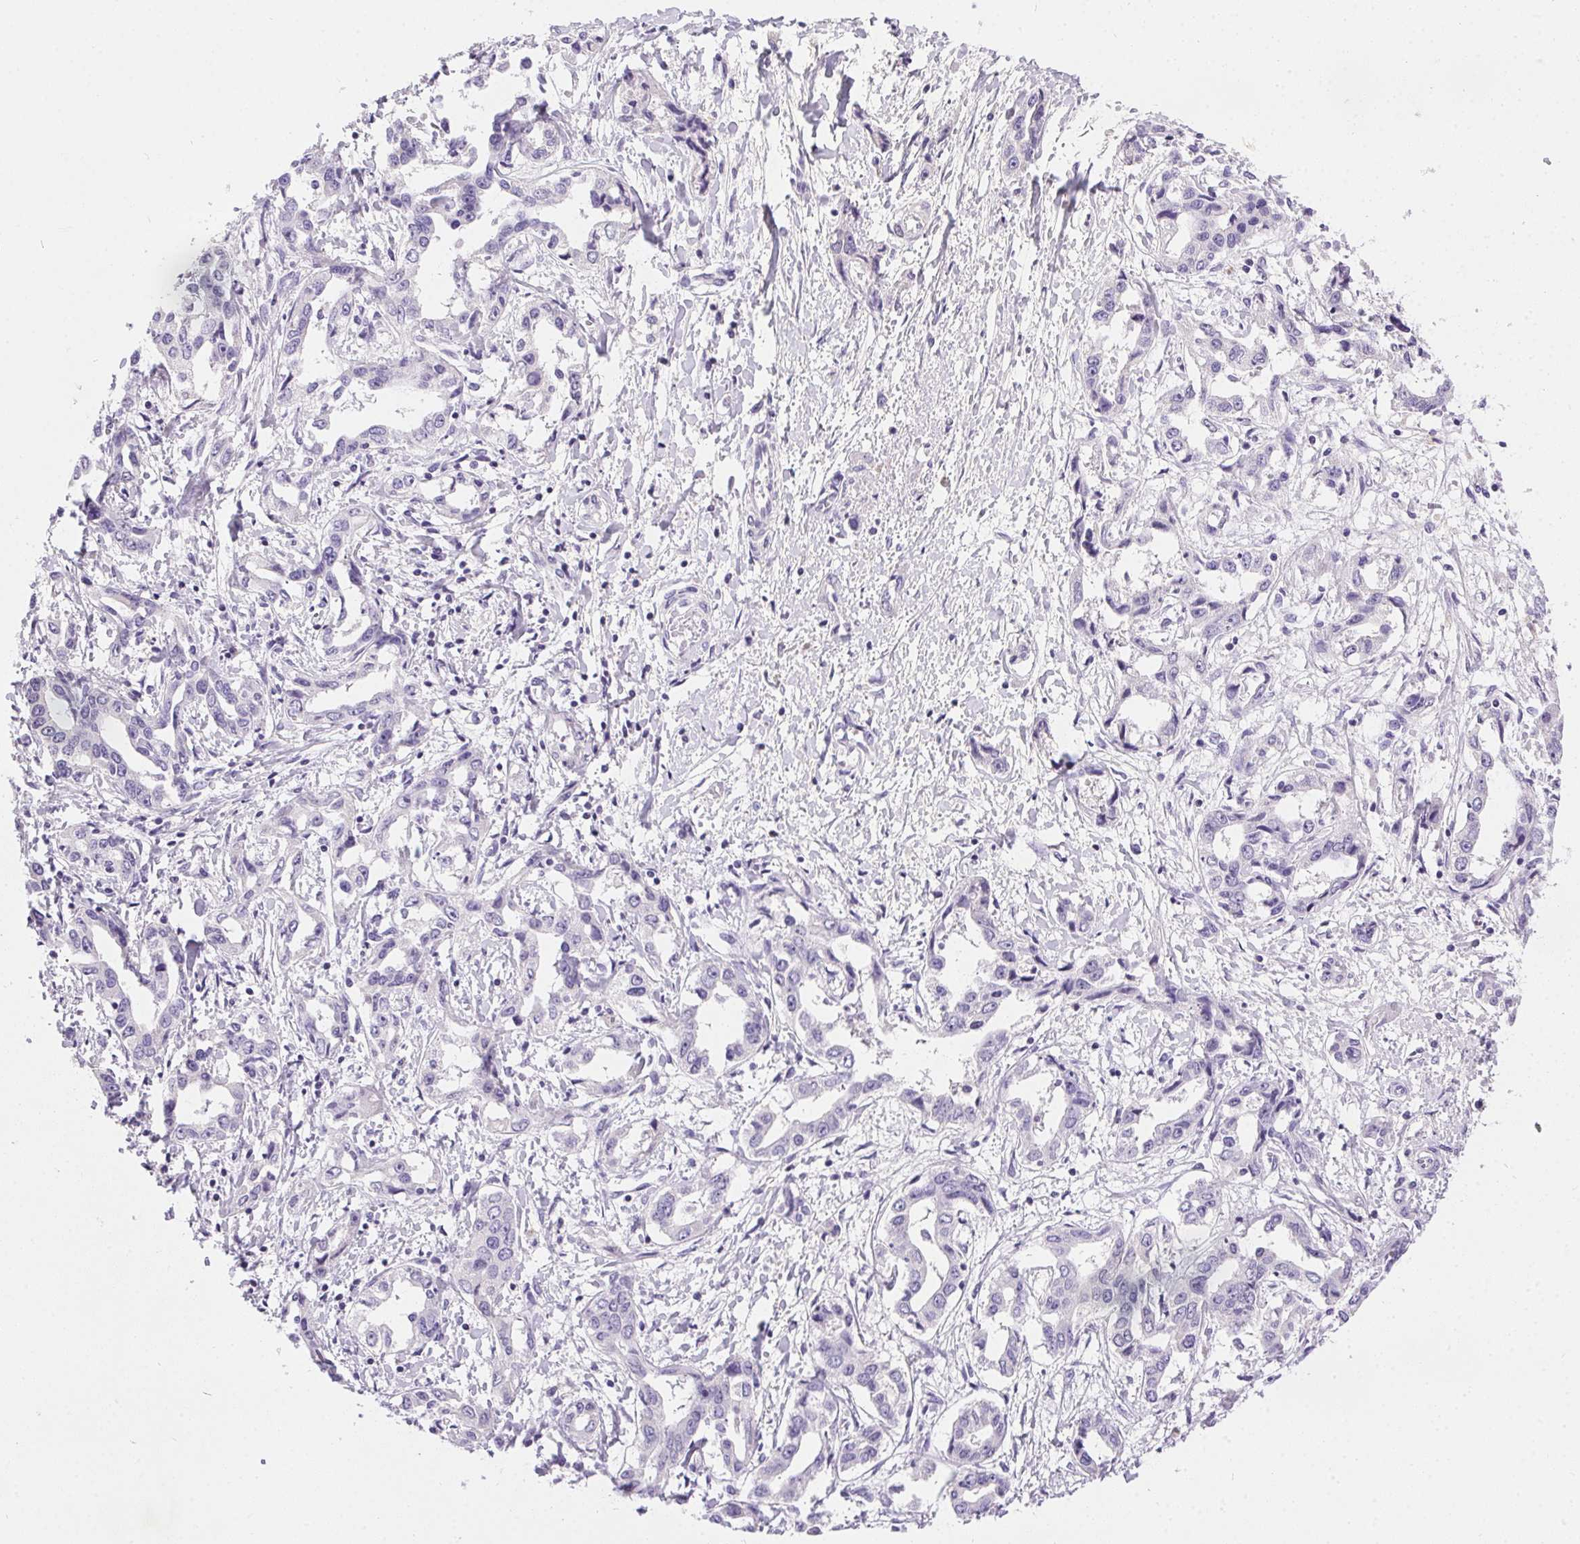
{"staining": {"intensity": "negative", "quantity": "none", "location": "none"}, "tissue": "liver cancer", "cell_type": "Tumor cells", "image_type": "cancer", "snomed": [{"axis": "morphology", "description": "Cholangiocarcinoma"}, {"axis": "topography", "description": "Liver"}], "caption": "High power microscopy histopathology image of an immunohistochemistry (IHC) image of cholangiocarcinoma (liver), revealing no significant expression in tumor cells. Brightfield microscopy of immunohistochemistry stained with DAB (3,3'-diaminobenzidine) (brown) and hematoxylin (blue), captured at high magnification.", "gene": "SSTR4", "patient": {"sex": "male", "age": 59}}